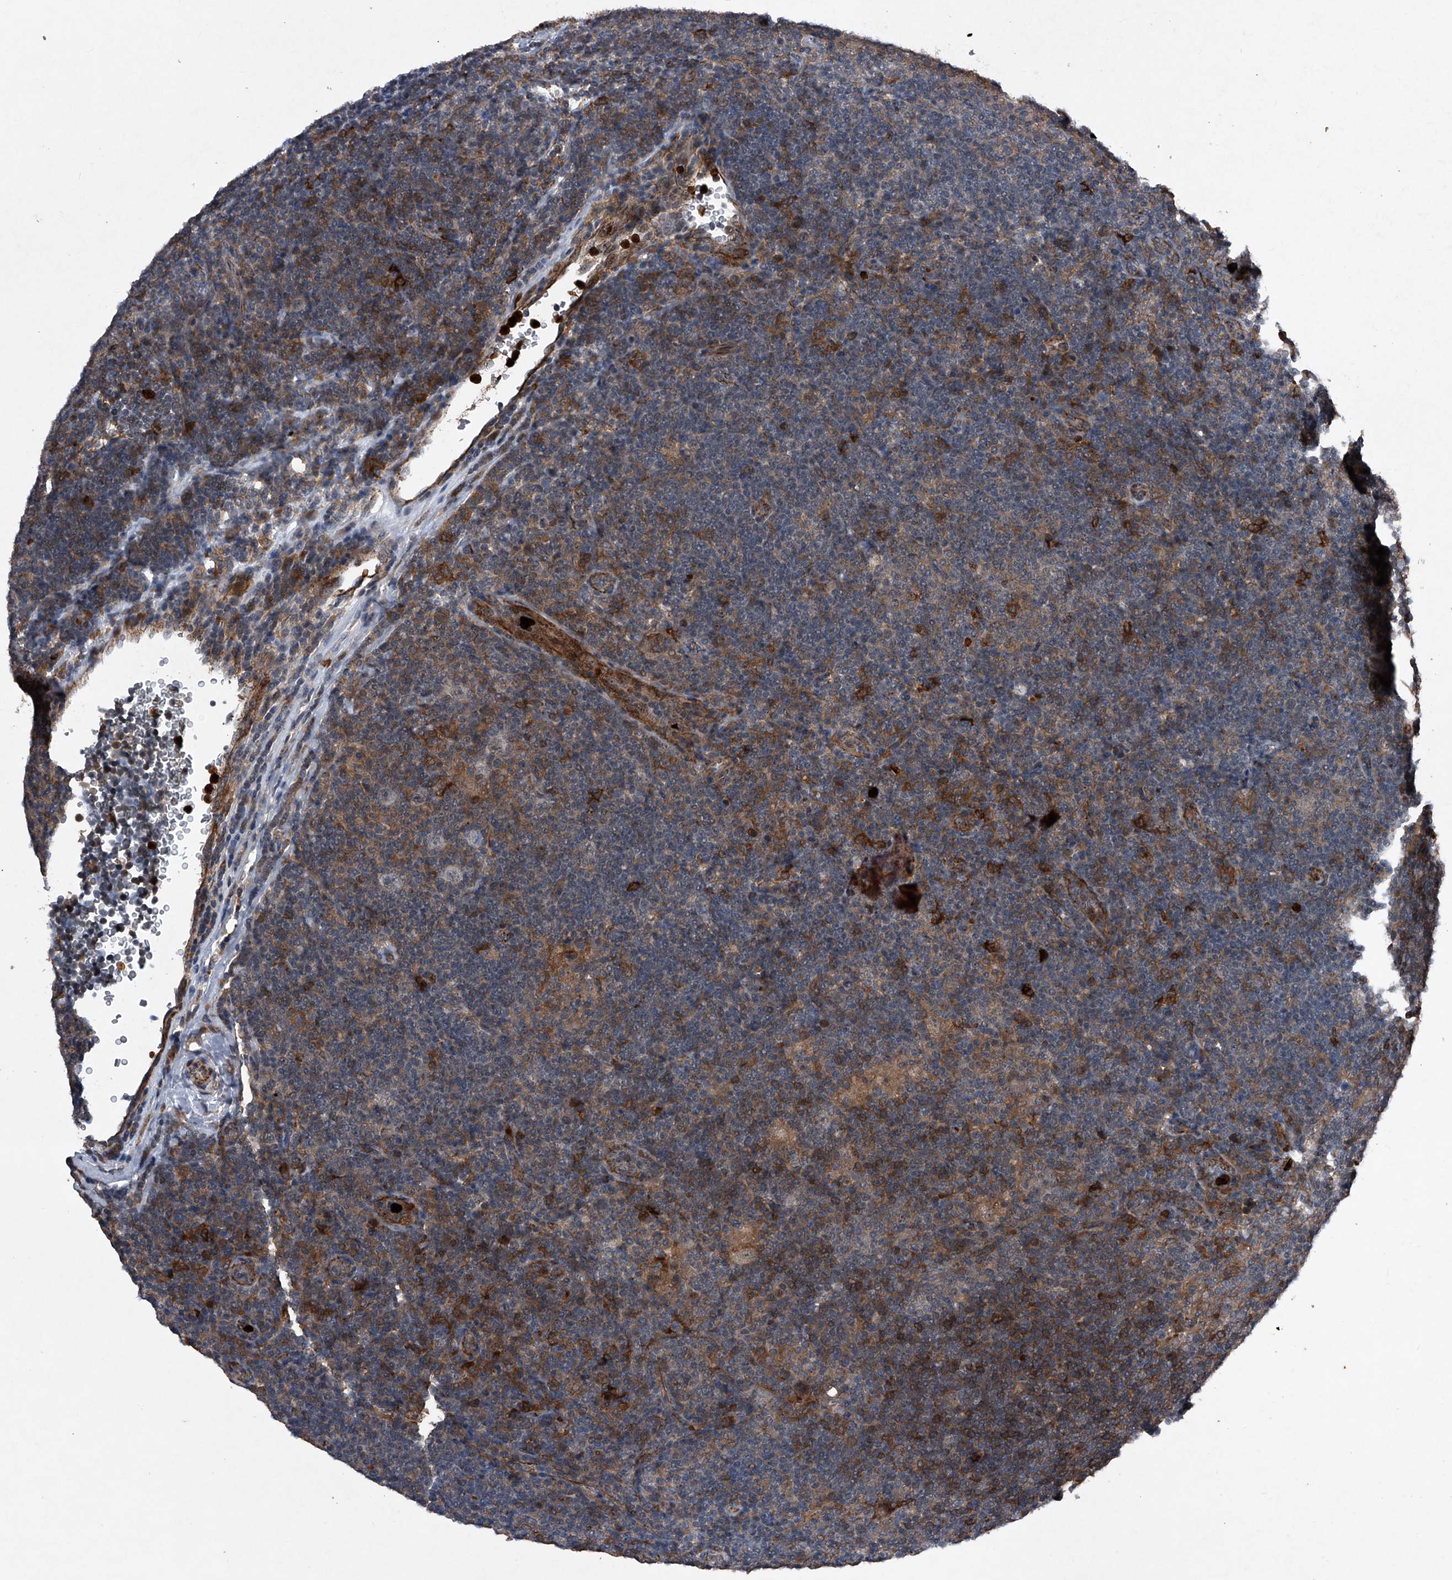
{"staining": {"intensity": "negative", "quantity": "none", "location": "none"}, "tissue": "lymphoma", "cell_type": "Tumor cells", "image_type": "cancer", "snomed": [{"axis": "morphology", "description": "Hodgkin's disease, NOS"}, {"axis": "topography", "description": "Lymph node"}], "caption": "High magnification brightfield microscopy of lymphoma stained with DAB (brown) and counterstained with hematoxylin (blue): tumor cells show no significant positivity. (DAB immunohistochemistry (IHC) with hematoxylin counter stain).", "gene": "MAPKAP1", "patient": {"sex": "female", "age": 57}}